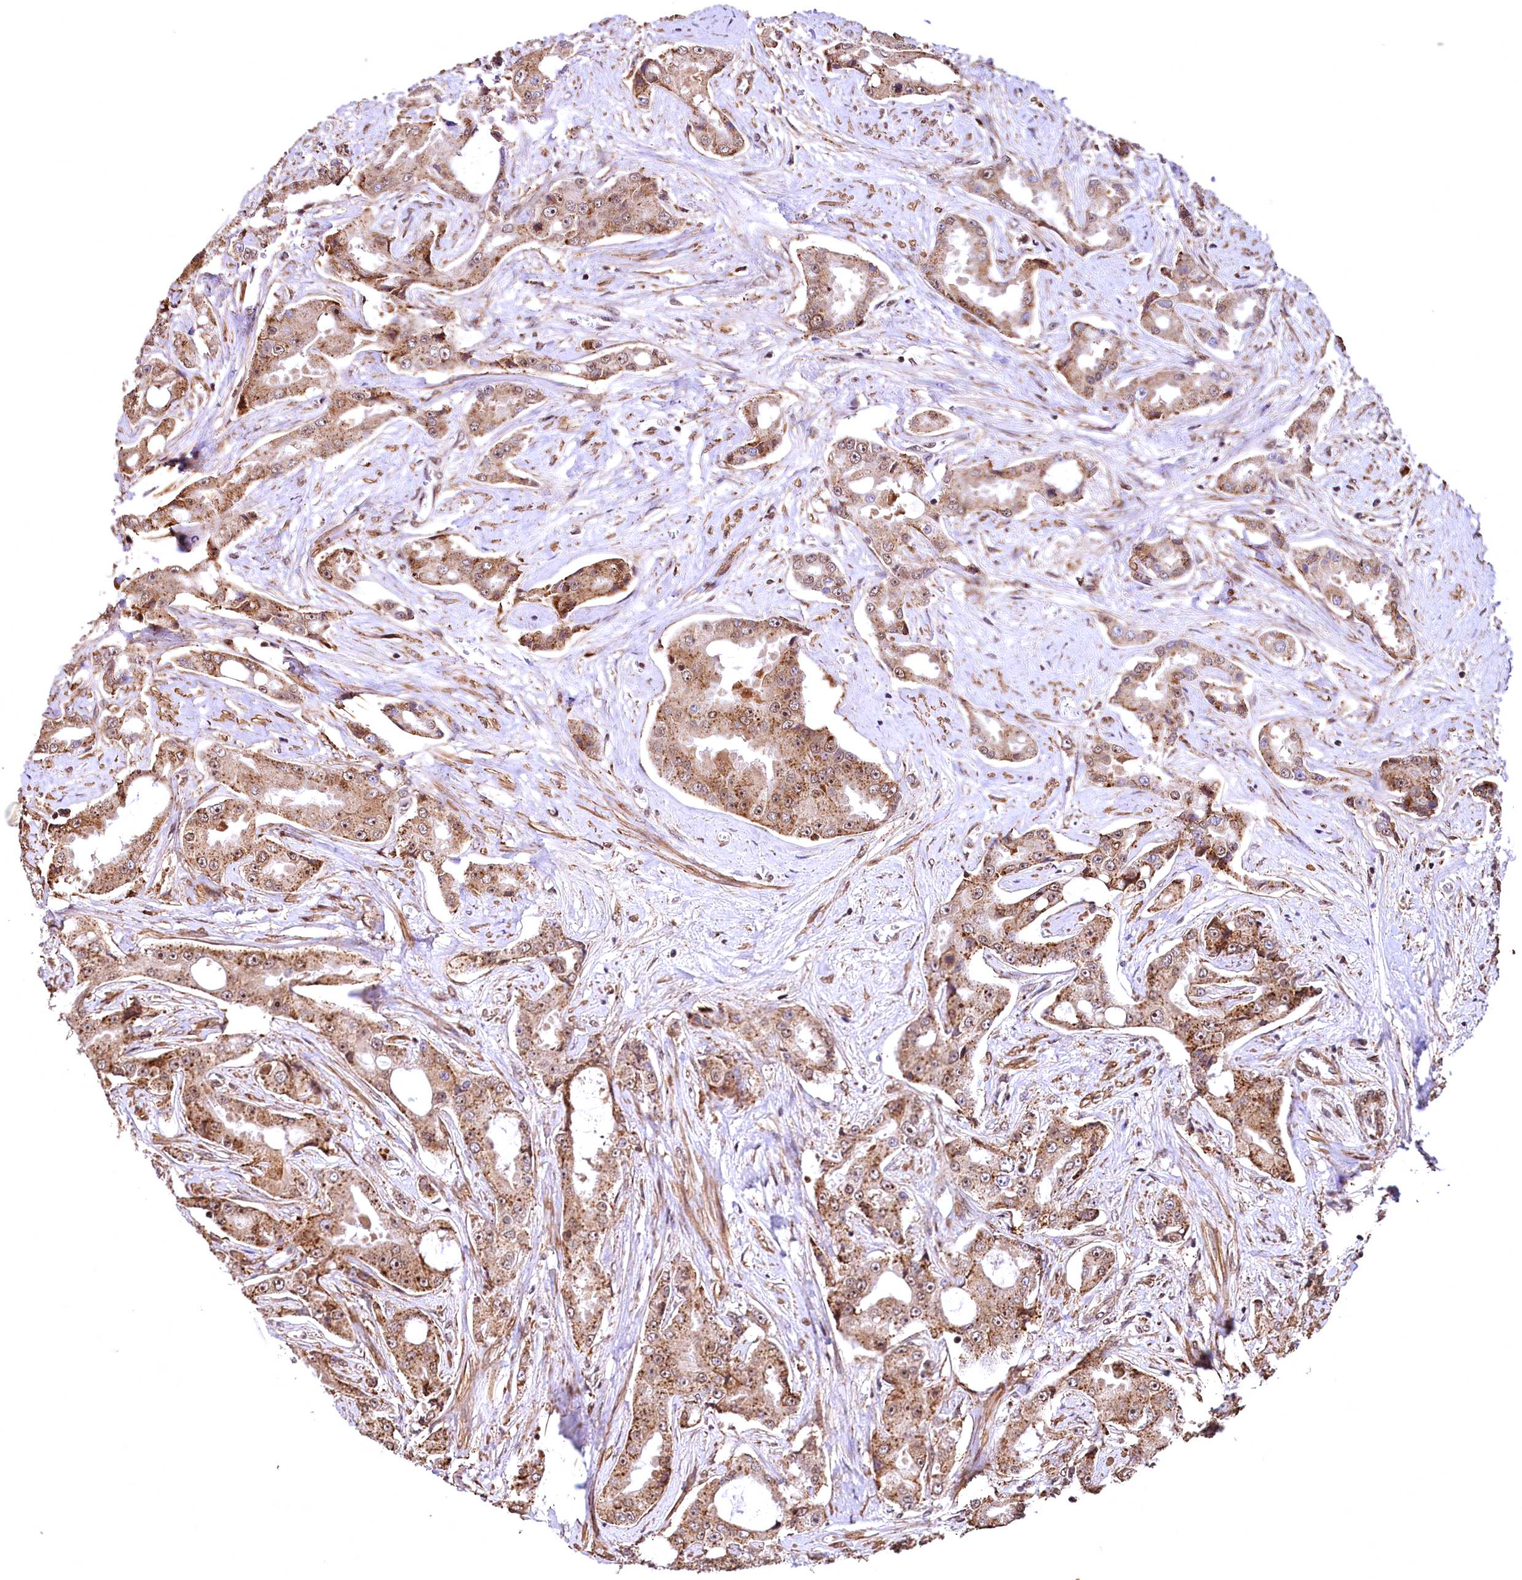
{"staining": {"intensity": "moderate", "quantity": ">75%", "location": "cytoplasmic/membranous,nuclear"}, "tissue": "prostate cancer", "cell_type": "Tumor cells", "image_type": "cancer", "snomed": [{"axis": "morphology", "description": "Adenocarcinoma, High grade"}, {"axis": "topography", "description": "Prostate"}], "caption": "An immunohistochemistry (IHC) micrograph of tumor tissue is shown. Protein staining in brown shows moderate cytoplasmic/membranous and nuclear positivity in prostate cancer within tumor cells.", "gene": "PDS5B", "patient": {"sex": "male", "age": 73}}